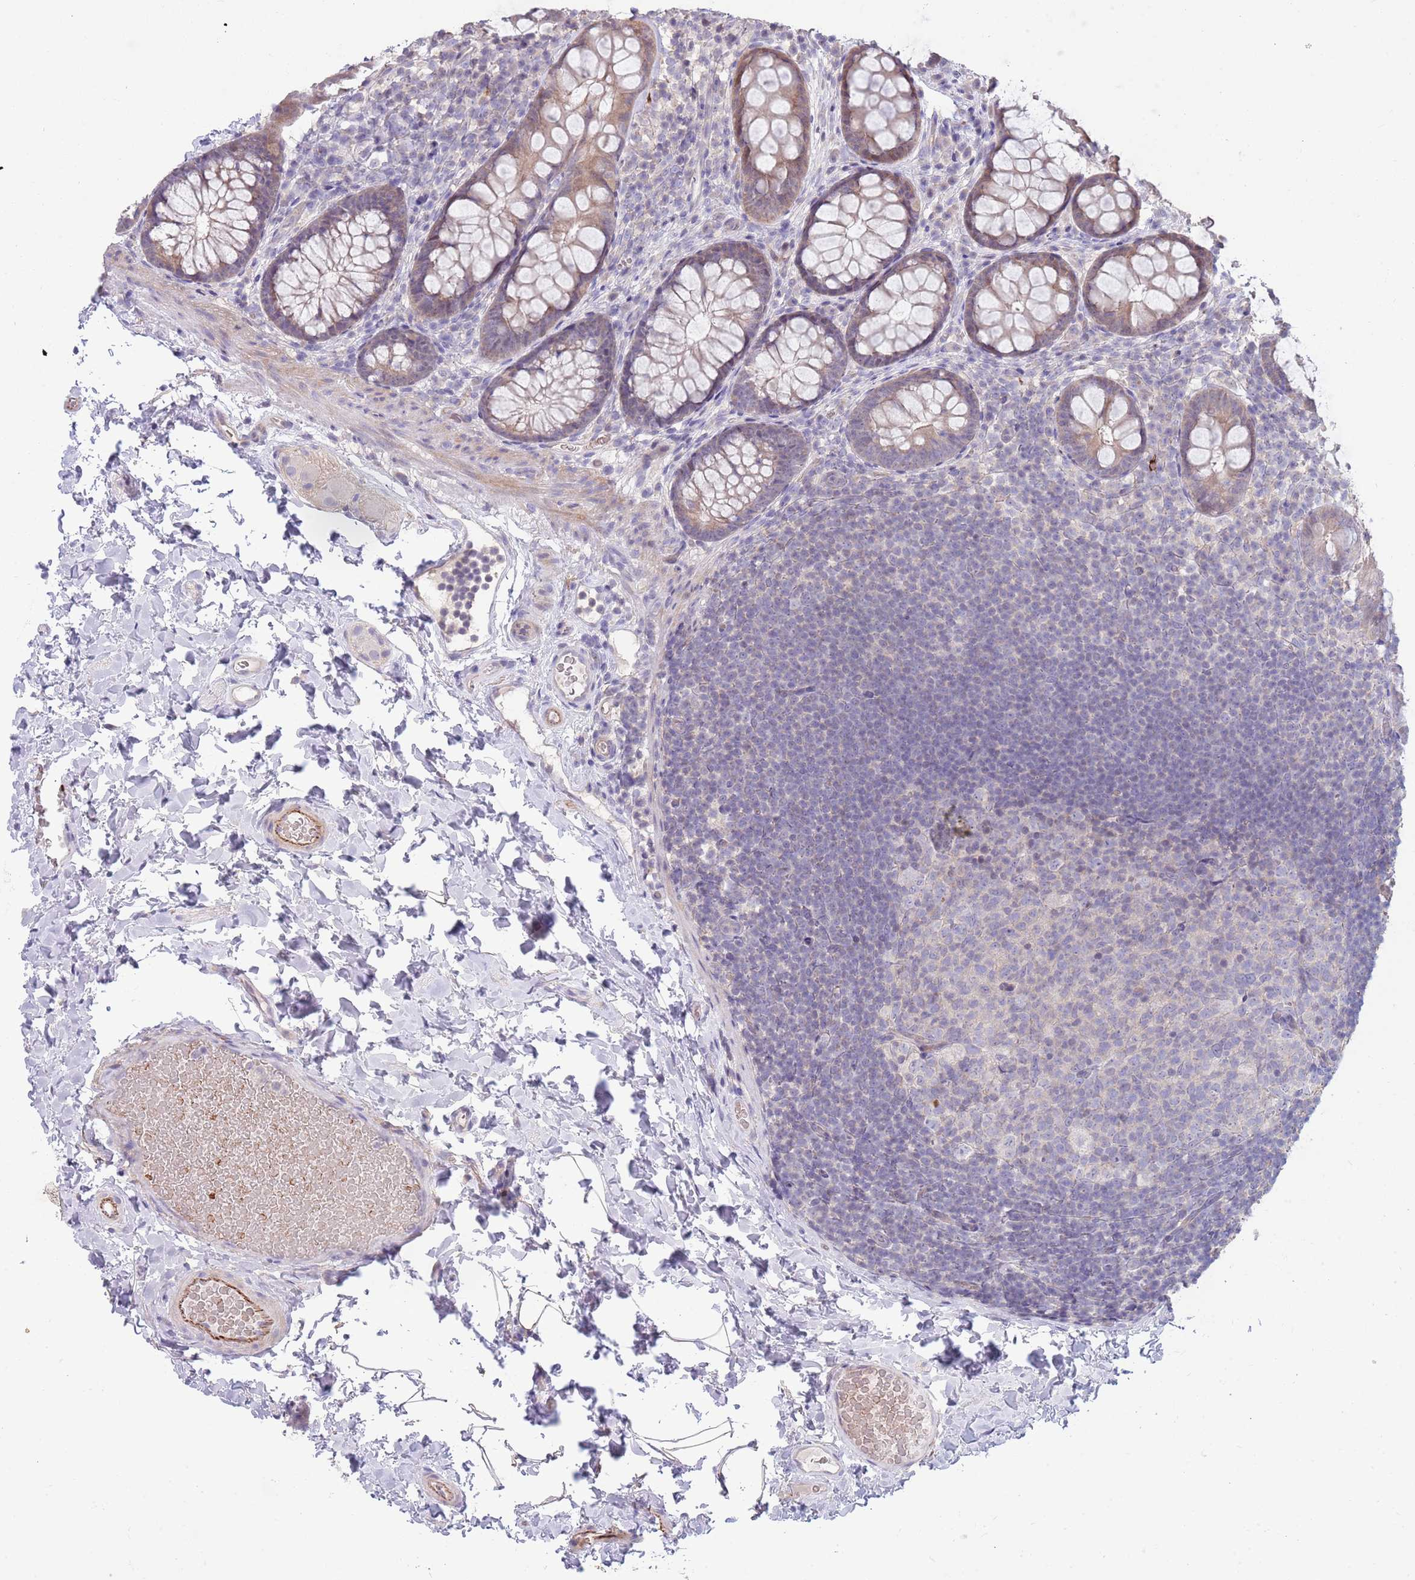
{"staining": {"intensity": "moderate", "quantity": "<25%", "location": "cytoplasmic/membranous"}, "tissue": "colon", "cell_type": "Endothelial cells", "image_type": "normal", "snomed": [{"axis": "morphology", "description": "Normal tissue, NOS"}, {"axis": "topography", "description": "Colon"}], "caption": "Immunohistochemical staining of benign human colon displays moderate cytoplasmic/membranous protein expression in approximately <25% of endothelial cells. (IHC, brightfield microscopy, high magnification).", "gene": "ZNF14", "patient": {"sex": "male", "age": 46}}